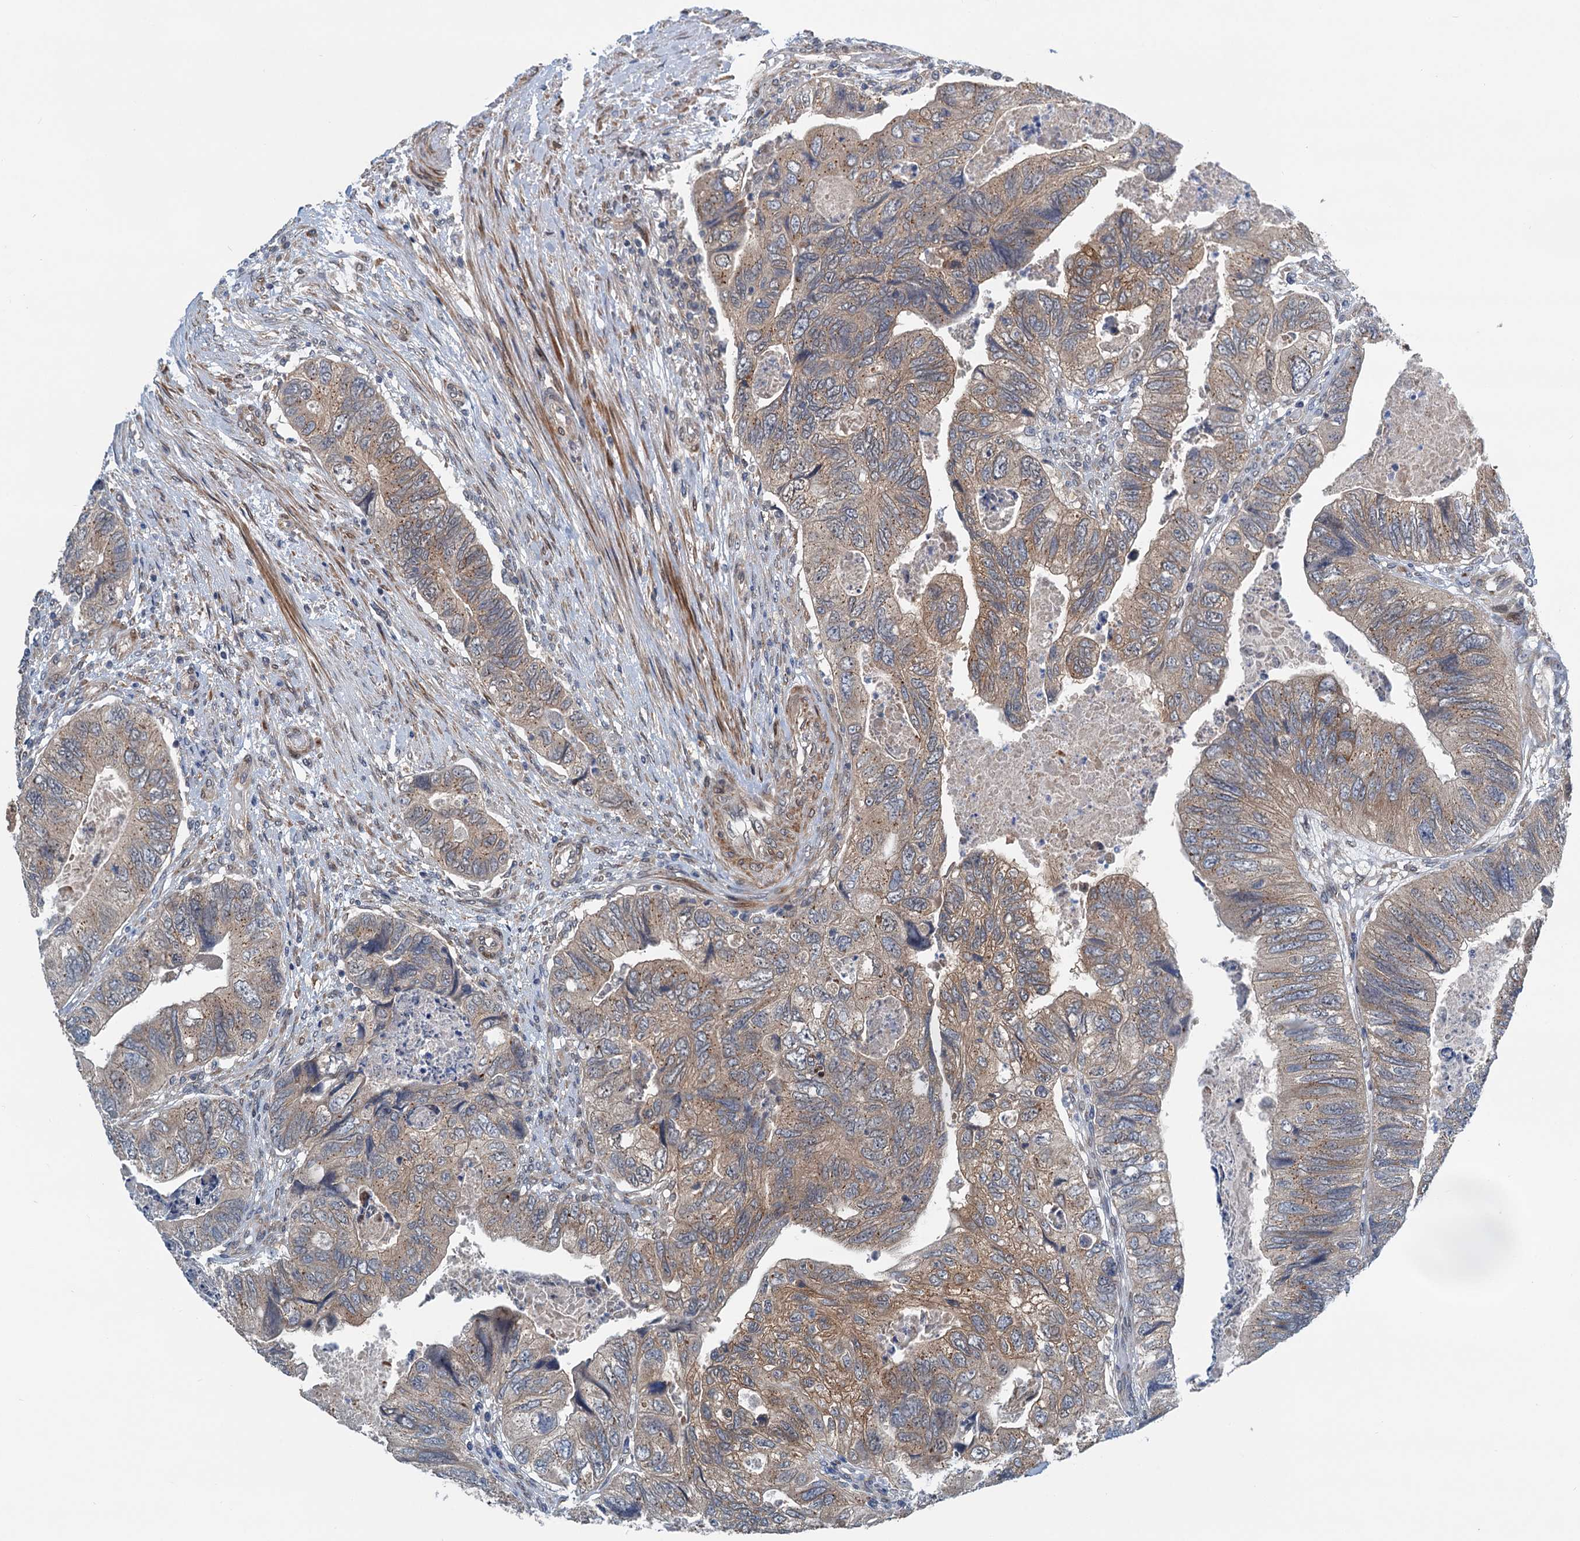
{"staining": {"intensity": "moderate", "quantity": "25%-75%", "location": "cytoplasmic/membranous"}, "tissue": "colorectal cancer", "cell_type": "Tumor cells", "image_type": "cancer", "snomed": [{"axis": "morphology", "description": "Adenocarcinoma, NOS"}, {"axis": "topography", "description": "Rectum"}], "caption": "Protein analysis of adenocarcinoma (colorectal) tissue displays moderate cytoplasmic/membranous expression in about 25%-75% of tumor cells. The staining was performed using DAB (3,3'-diaminobenzidine) to visualize the protein expression in brown, while the nuclei were stained in blue with hematoxylin (Magnification: 20x).", "gene": "DYNC2I2", "patient": {"sex": "male", "age": 63}}